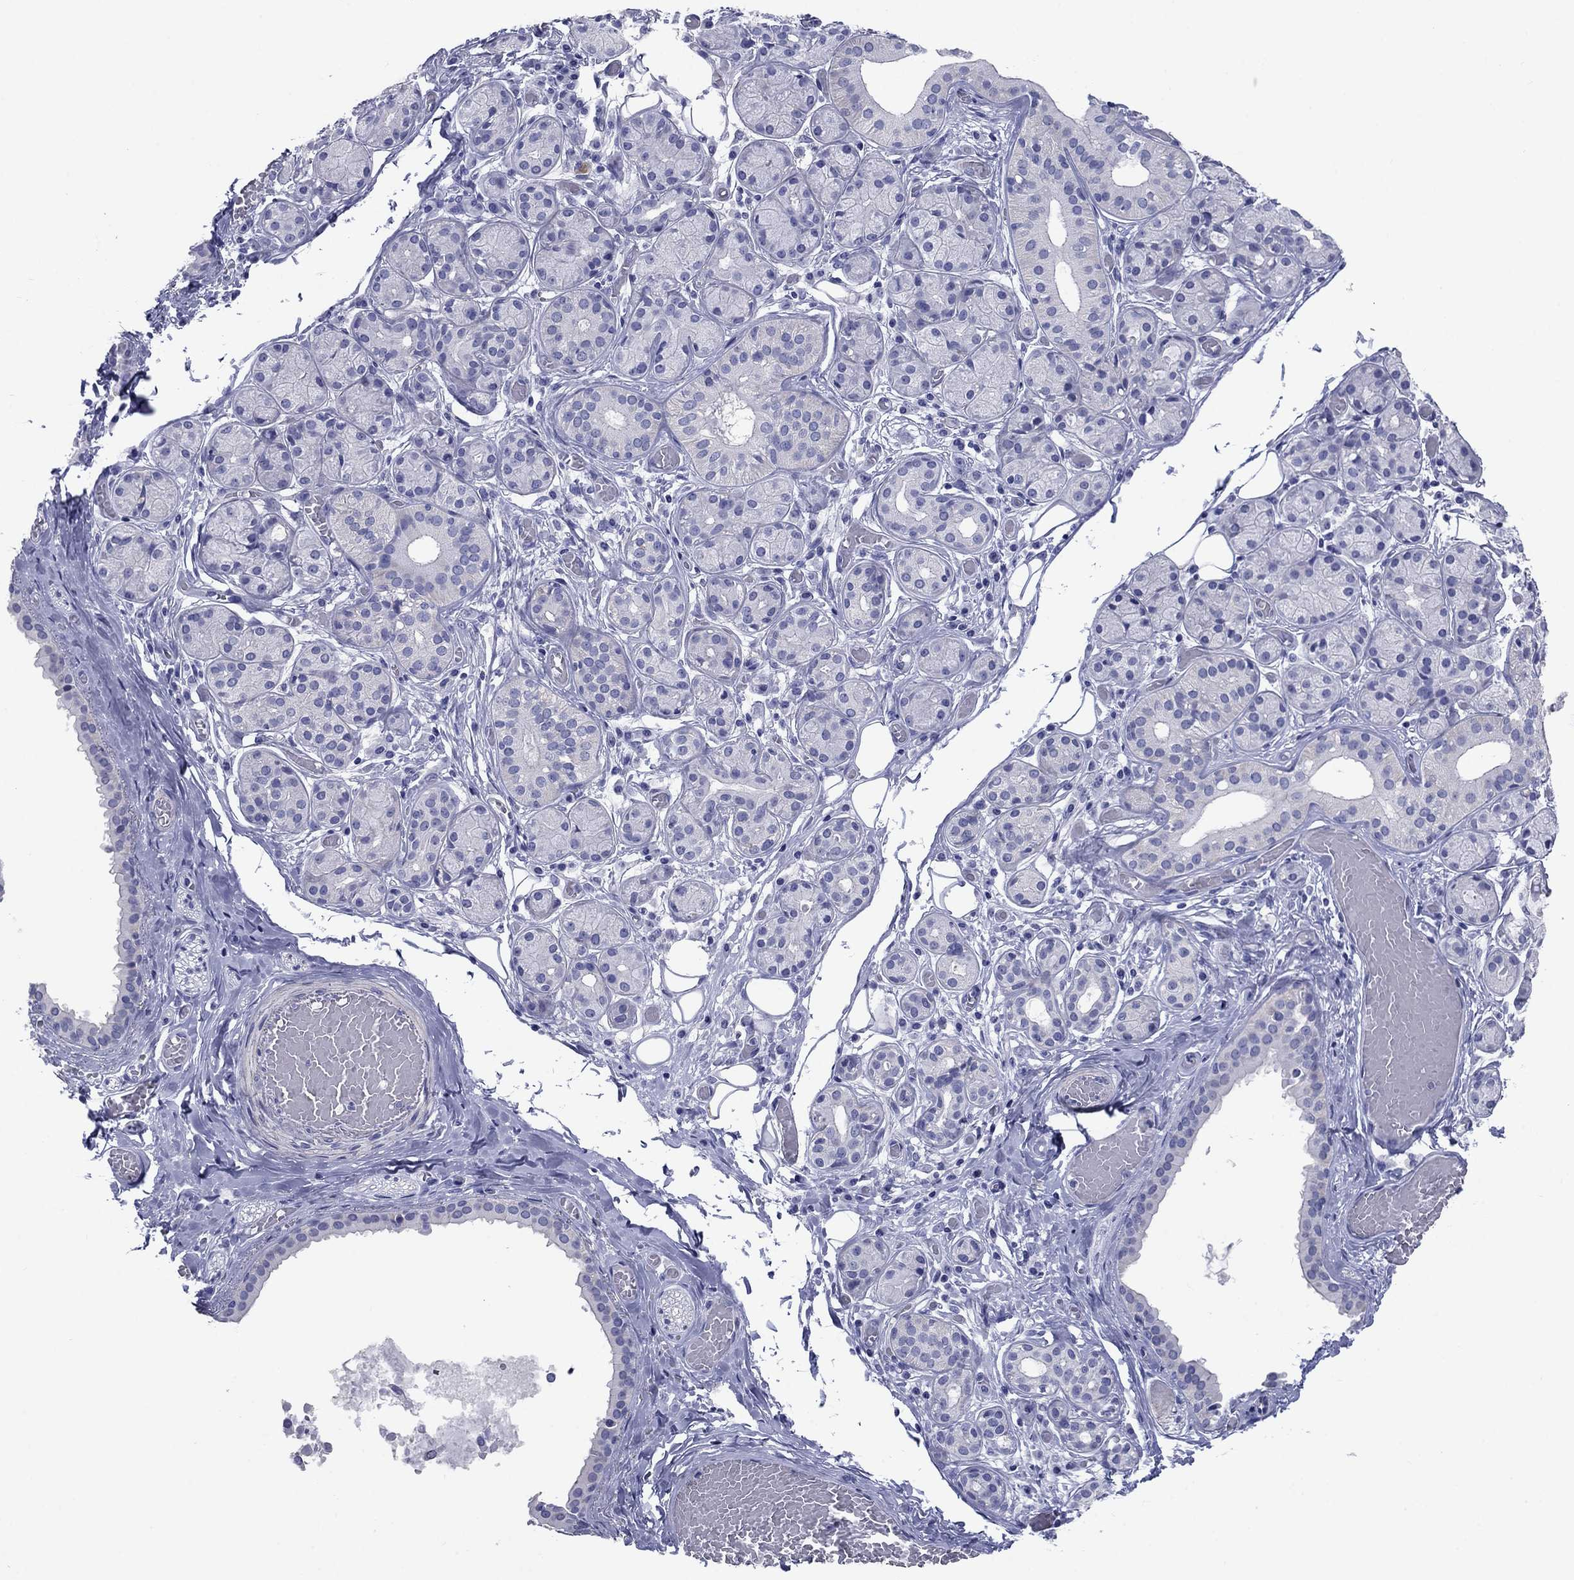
{"staining": {"intensity": "negative", "quantity": "none", "location": "none"}, "tissue": "salivary gland", "cell_type": "Glandular cells", "image_type": "normal", "snomed": [{"axis": "morphology", "description": "Normal tissue, NOS"}, {"axis": "topography", "description": "Salivary gland"}, {"axis": "topography", "description": "Peripheral nerve tissue"}], "caption": "IHC micrograph of unremarkable salivary gland stained for a protein (brown), which shows no expression in glandular cells.", "gene": "PRKCG", "patient": {"sex": "male", "age": 71}}